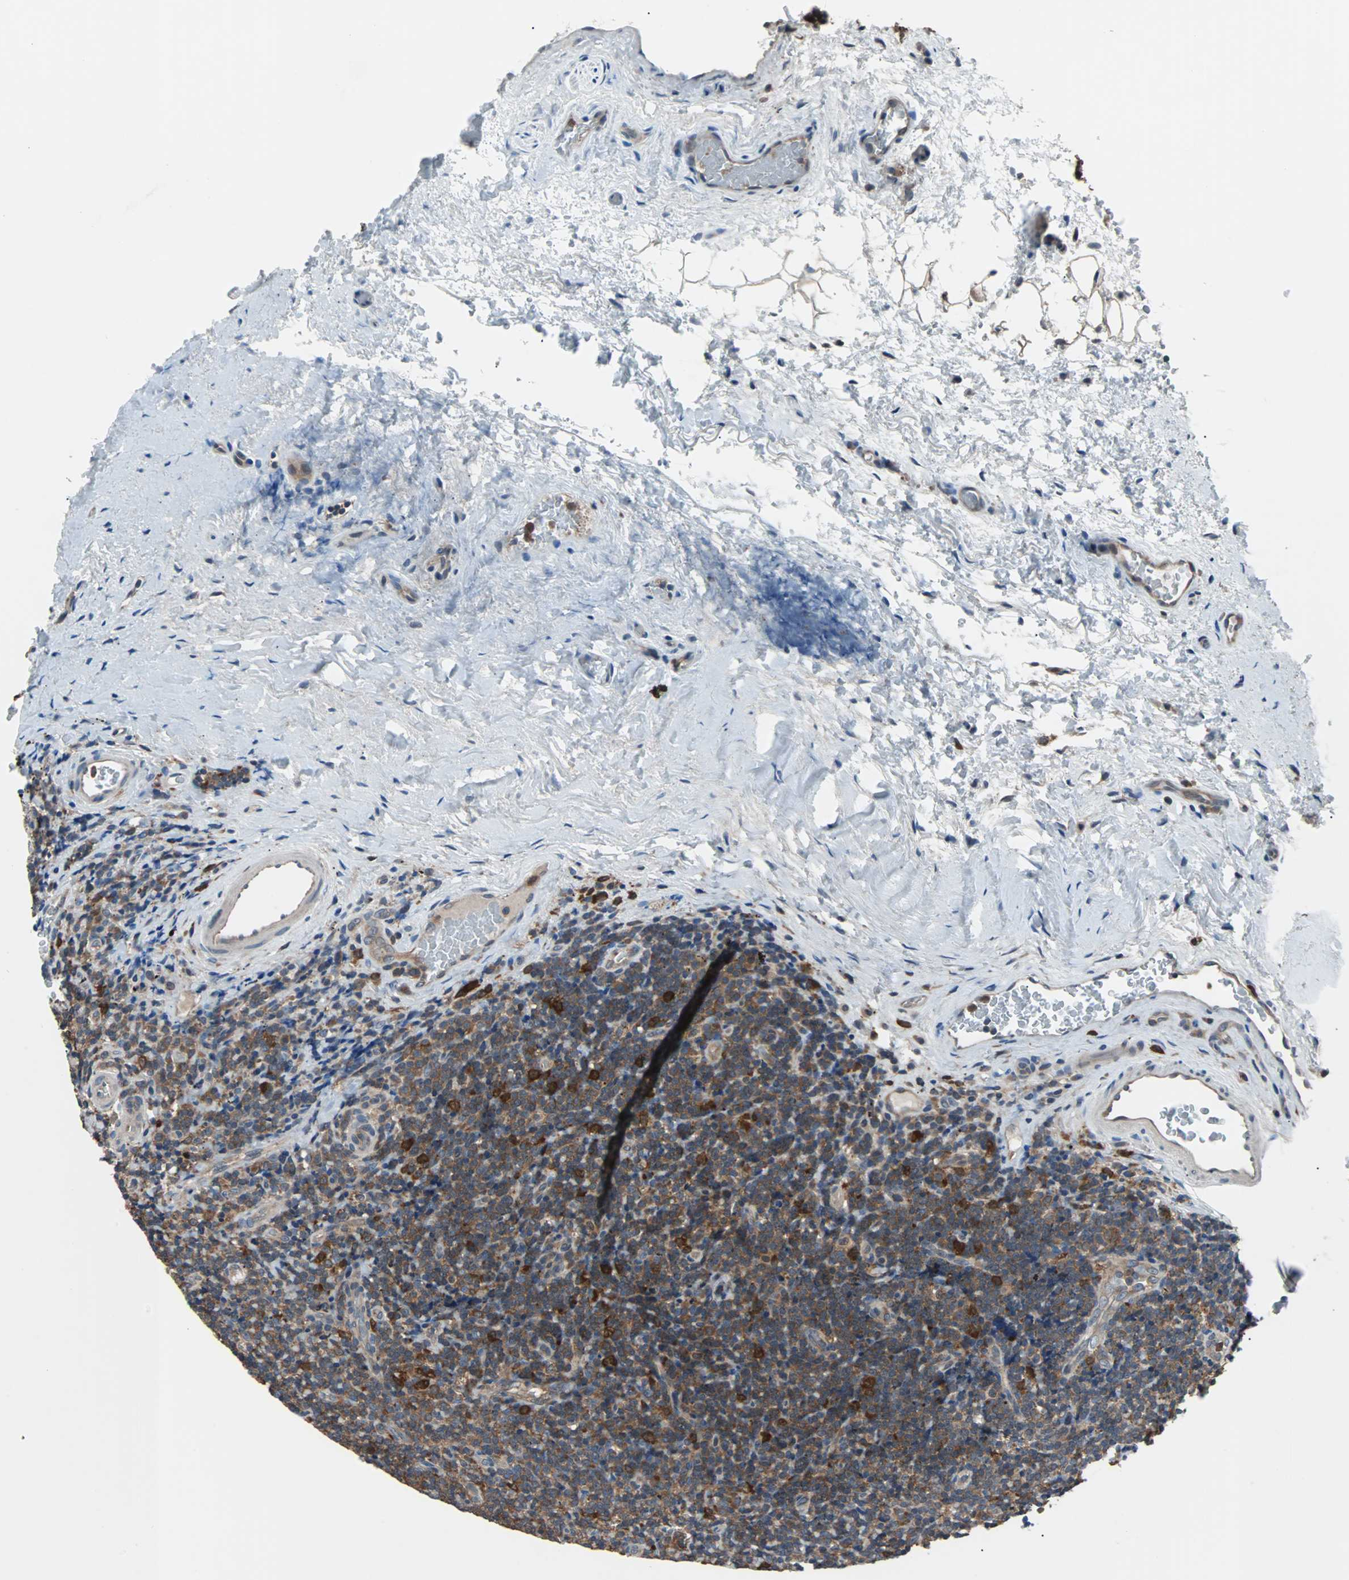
{"staining": {"intensity": "moderate", "quantity": ">75%", "location": "cytoplasmic/membranous"}, "tissue": "lymphoma", "cell_type": "Tumor cells", "image_type": "cancer", "snomed": [{"axis": "morphology", "description": "Malignant lymphoma, non-Hodgkin's type, High grade"}, {"axis": "topography", "description": "Tonsil"}], "caption": "A medium amount of moderate cytoplasmic/membranous staining is seen in about >75% of tumor cells in malignant lymphoma, non-Hodgkin's type (high-grade) tissue. Nuclei are stained in blue.", "gene": "PAK1", "patient": {"sex": "female", "age": 36}}